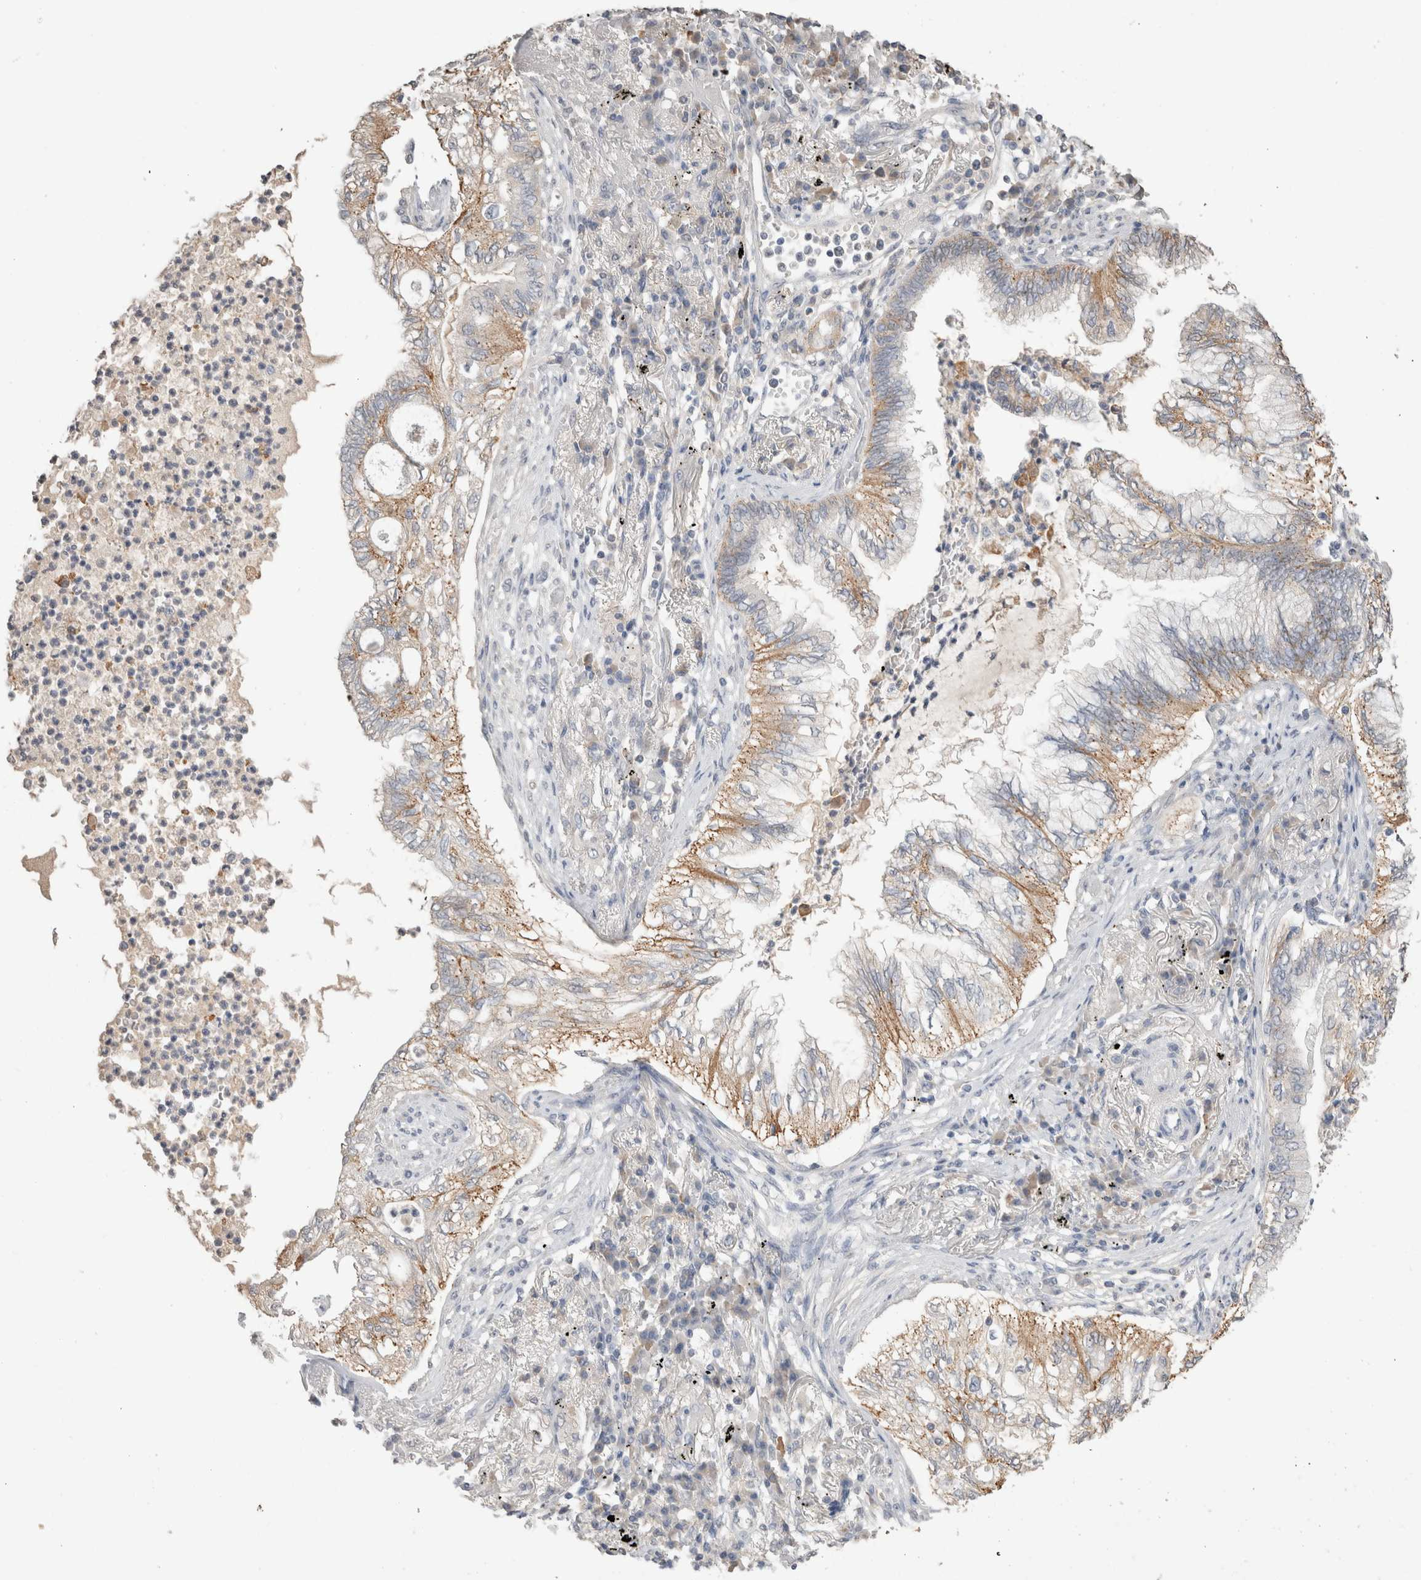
{"staining": {"intensity": "weak", "quantity": ">75%", "location": "cytoplasmic/membranous"}, "tissue": "lung cancer", "cell_type": "Tumor cells", "image_type": "cancer", "snomed": [{"axis": "morphology", "description": "Normal tissue, NOS"}, {"axis": "morphology", "description": "Adenocarcinoma, NOS"}, {"axis": "topography", "description": "Bronchus"}, {"axis": "topography", "description": "Lung"}], "caption": "Immunohistochemical staining of lung cancer (adenocarcinoma) displays low levels of weak cytoplasmic/membranous protein staining in about >75% of tumor cells. Nuclei are stained in blue.", "gene": "NAALADL2", "patient": {"sex": "female", "age": 70}}